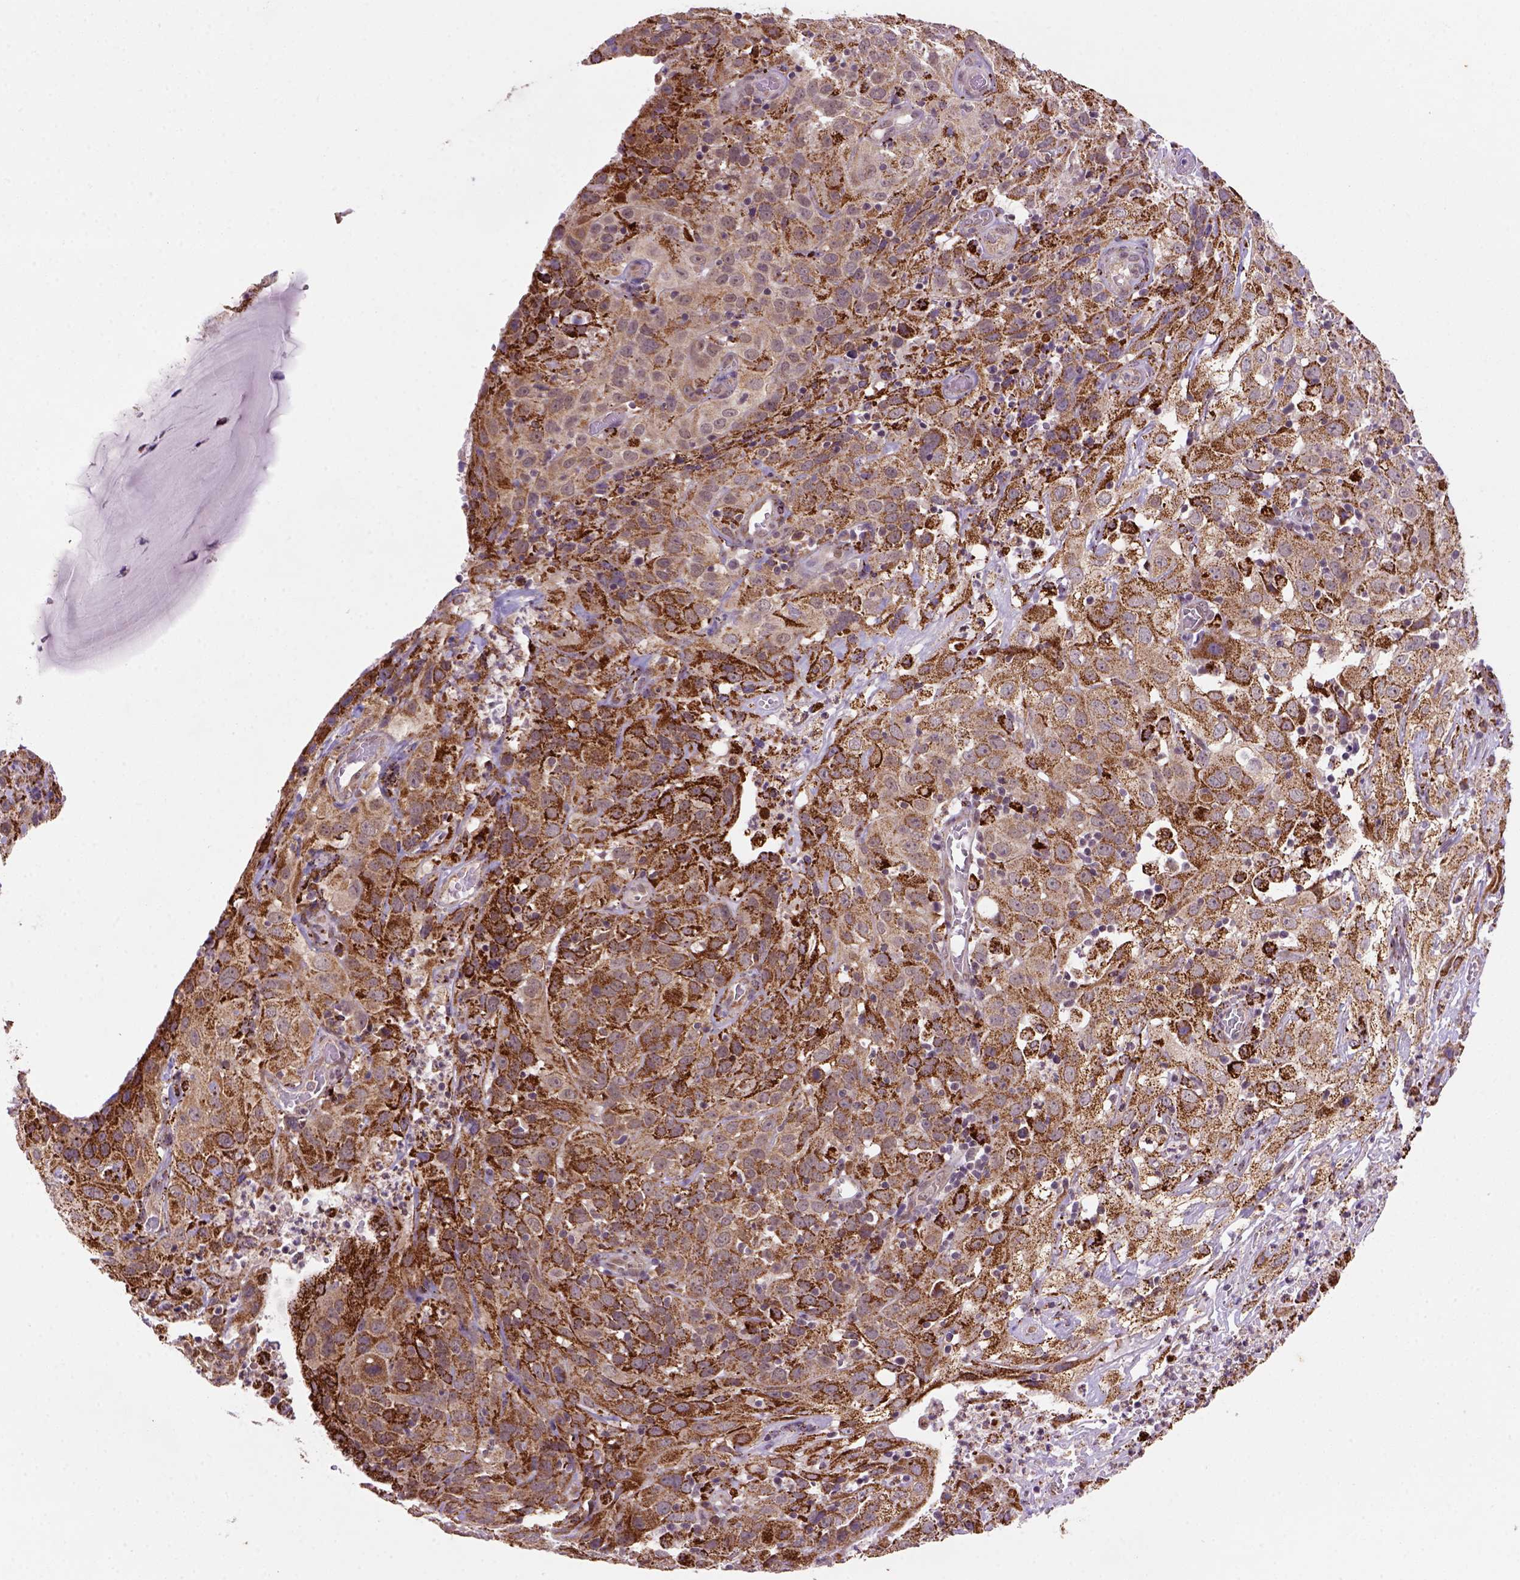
{"staining": {"intensity": "strong", "quantity": ">75%", "location": "cytoplasmic/membranous"}, "tissue": "cervical cancer", "cell_type": "Tumor cells", "image_type": "cancer", "snomed": [{"axis": "morphology", "description": "Squamous cell carcinoma, NOS"}, {"axis": "topography", "description": "Cervix"}], "caption": "Cervical cancer (squamous cell carcinoma) stained with IHC exhibits strong cytoplasmic/membranous staining in about >75% of tumor cells.", "gene": "FZD7", "patient": {"sex": "female", "age": 32}}